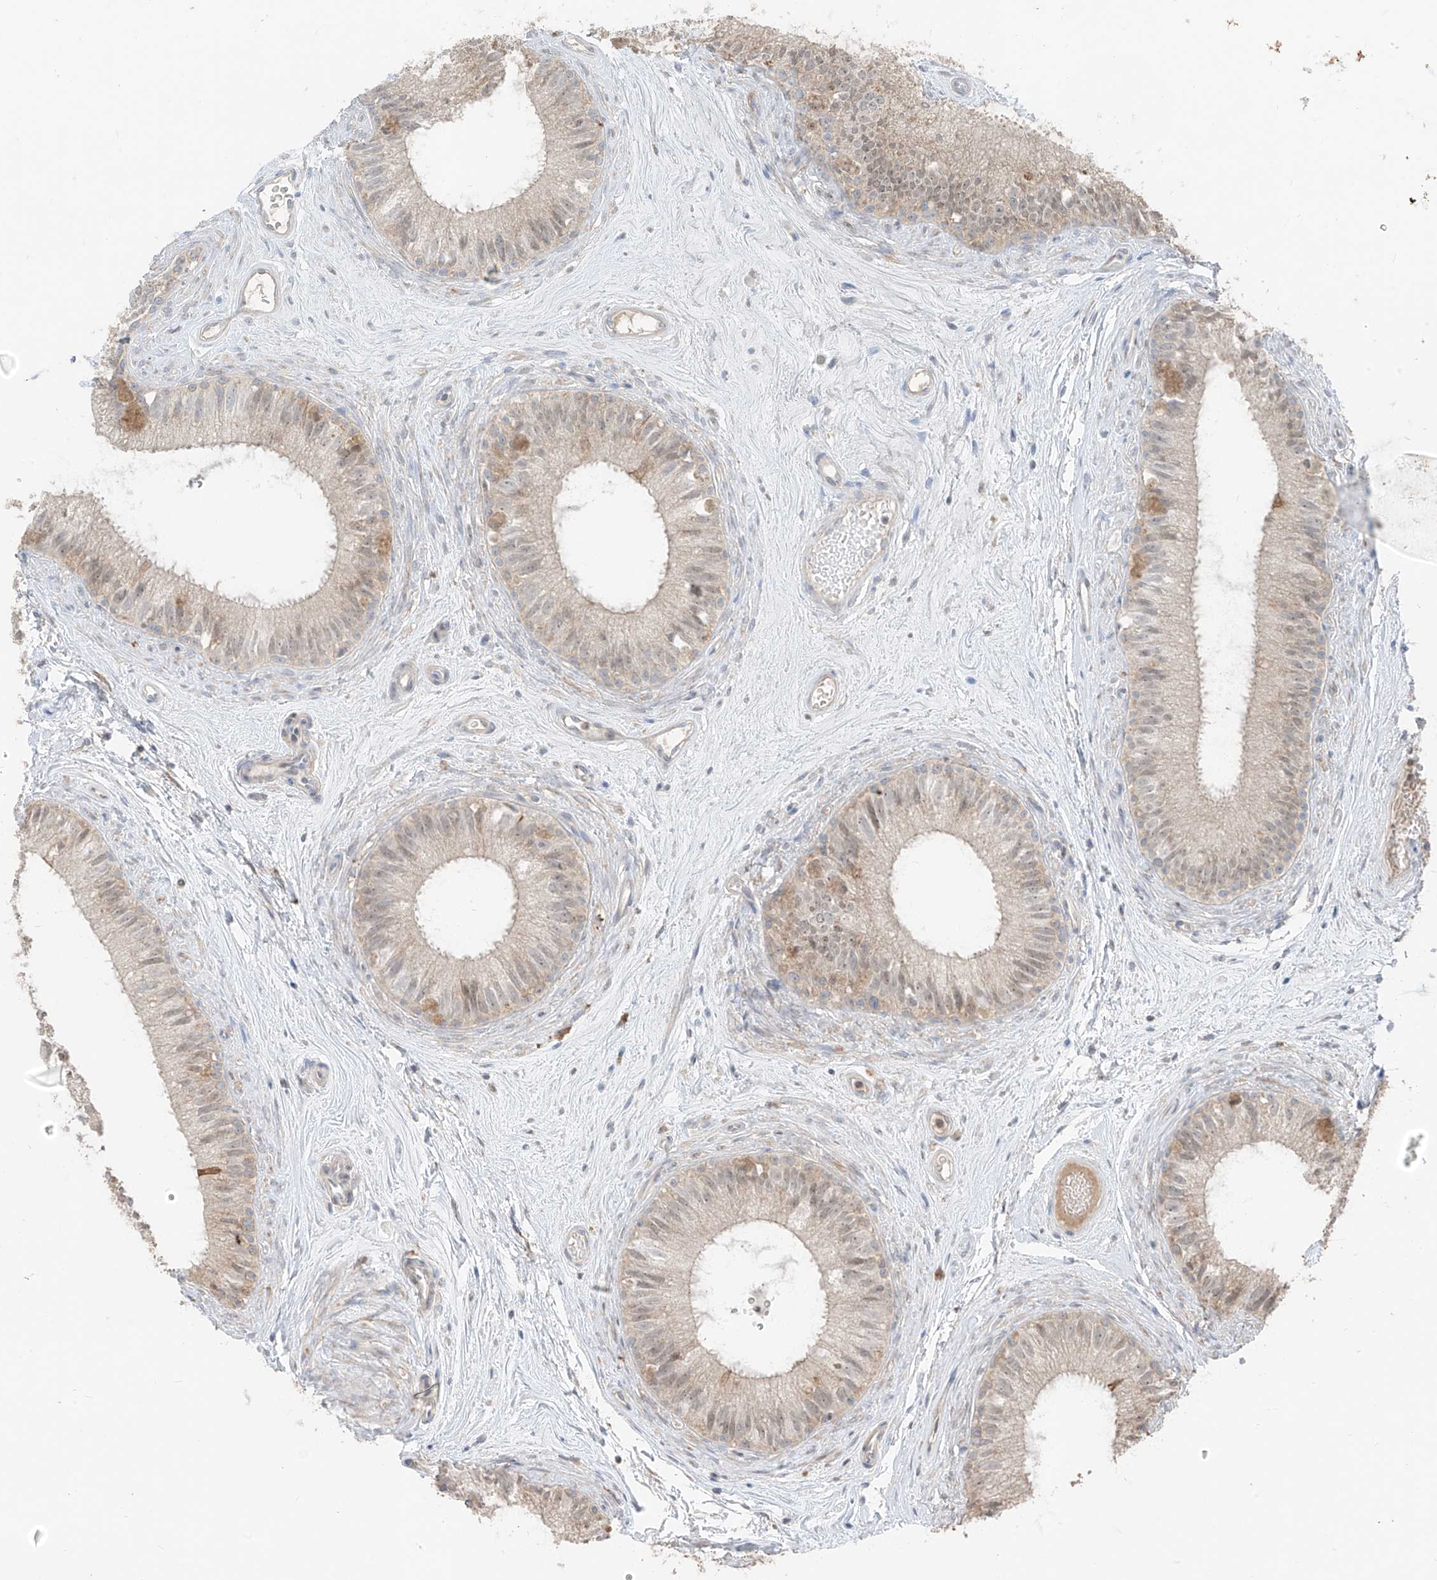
{"staining": {"intensity": "moderate", "quantity": "25%-75%", "location": "nuclear"}, "tissue": "epididymis", "cell_type": "Glandular cells", "image_type": "normal", "snomed": [{"axis": "morphology", "description": "Normal tissue, NOS"}, {"axis": "topography", "description": "Epididymis"}], "caption": "Immunohistochemical staining of benign human epididymis shows 25%-75% levels of moderate nuclear protein positivity in approximately 25%-75% of glandular cells. Using DAB (3,3'-diaminobenzidine) (brown) and hematoxylin (blue) stains, captured at high magnification using brightfield microscopy.", "gene": "COLGALT2", "patient": {"sex": "male", "age": 71}}